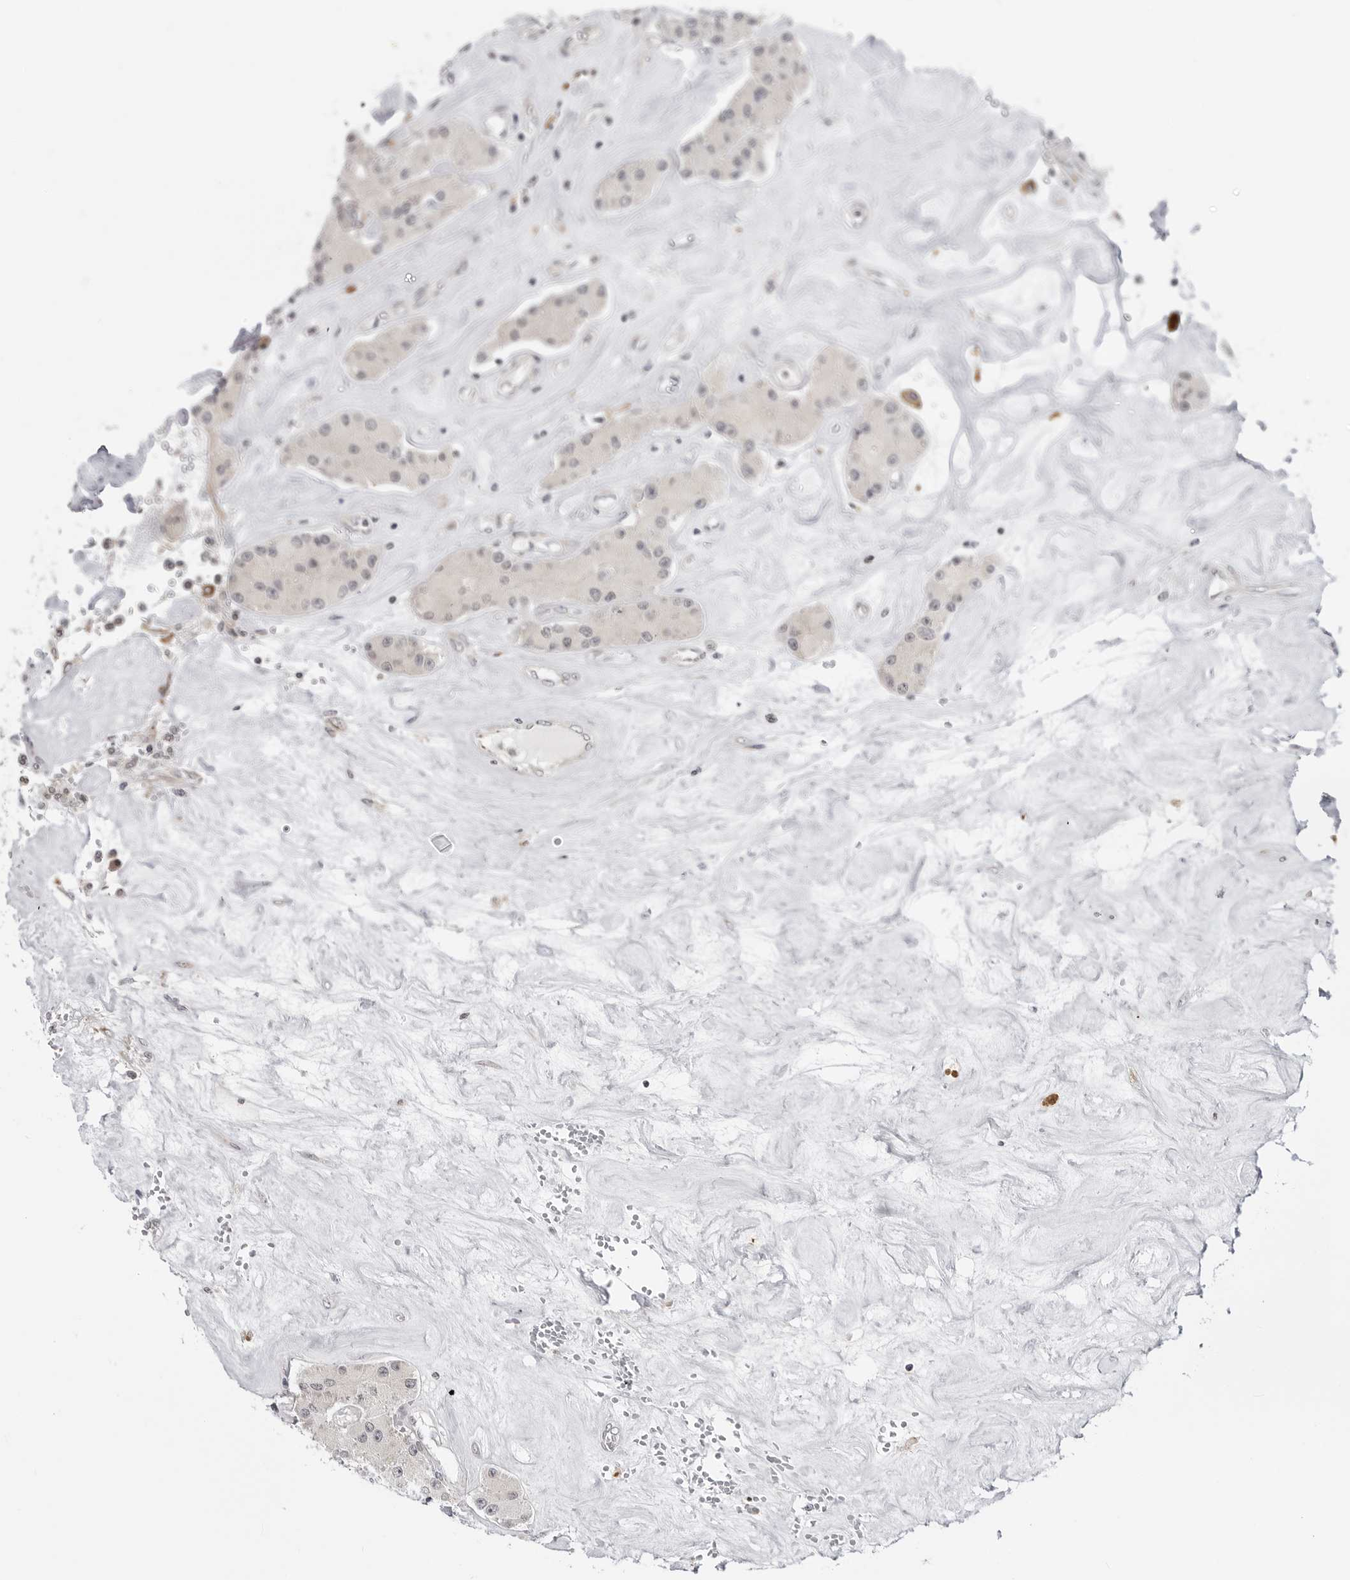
{"staining": {"intensity": "negative", "quantity": "none", "location": "none"}, "tissue": "carcinoid", "cell_type": "Tumor cells", "image_type": "cancer", "snomed": [{"axis": "morphology", "description": "Carcinoid, malignant, NOS"}, {"axis": "topography", "description": "Pancreas"}], "caption": "The photomicrograph exhibits no staining of tumor cells in malignant carcinoid.", "gene": "ADAMTS5", "patient": {"sex": "male", "age": 41}}